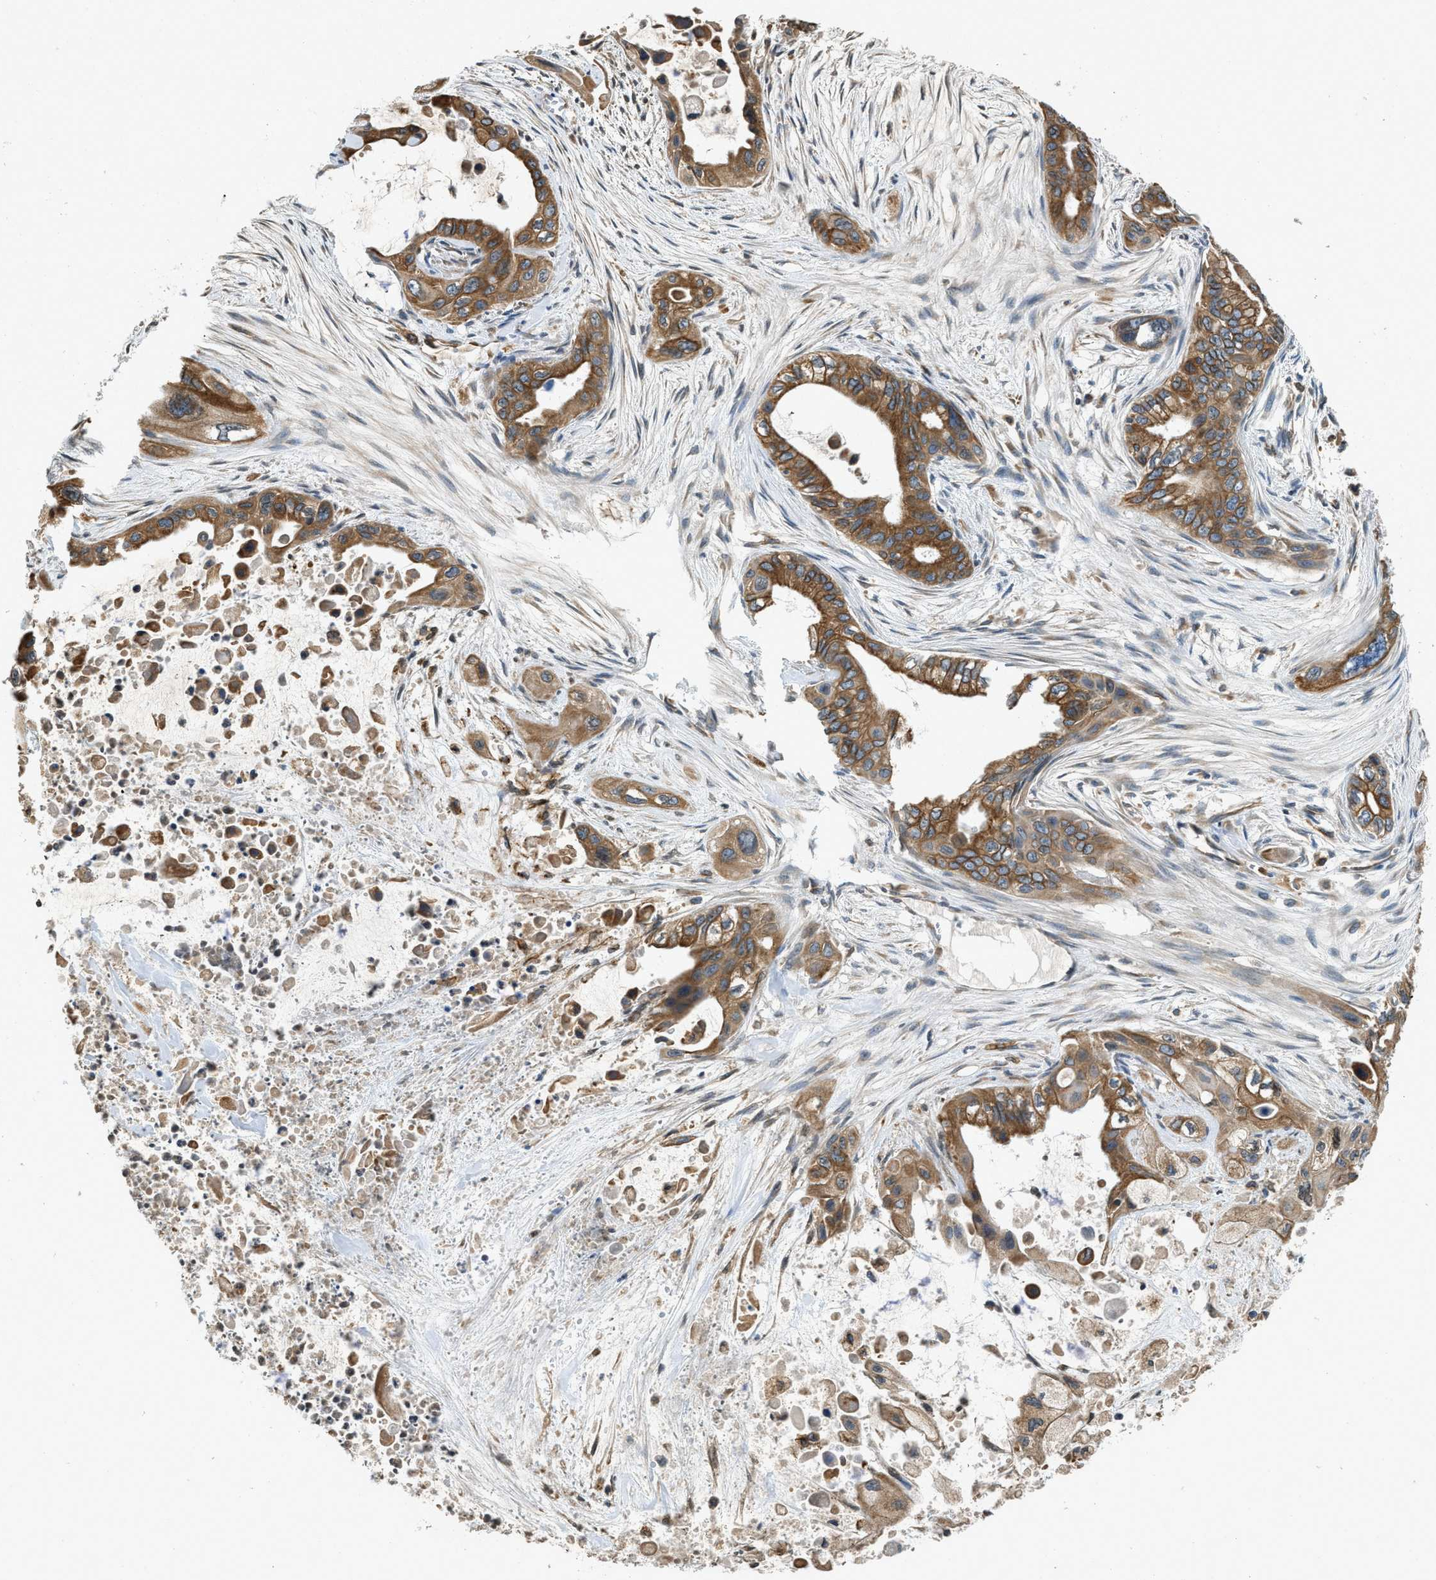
{"staining": {"intensity": "moderate", "quantity": ">75%", "location": "cytoplasmic/membranous"}, "tissue": "pancreatic cancer", "cell_type": "Tumor cells", "image_type": "cancer", "snomed": [{"axis": "morphology", "description": "Adenocarcinoma, NOS"}, {"axis": "topography", "description": "Pancreas"}], "caption": "Tumor cells display medium levels of moderate cytoplasmic/membranous positivity in about >75% of cells in human adenocarcinoma (pancreatic).", "gene": "BCAP31", "patient": {"sex": "male", "age": 73}}